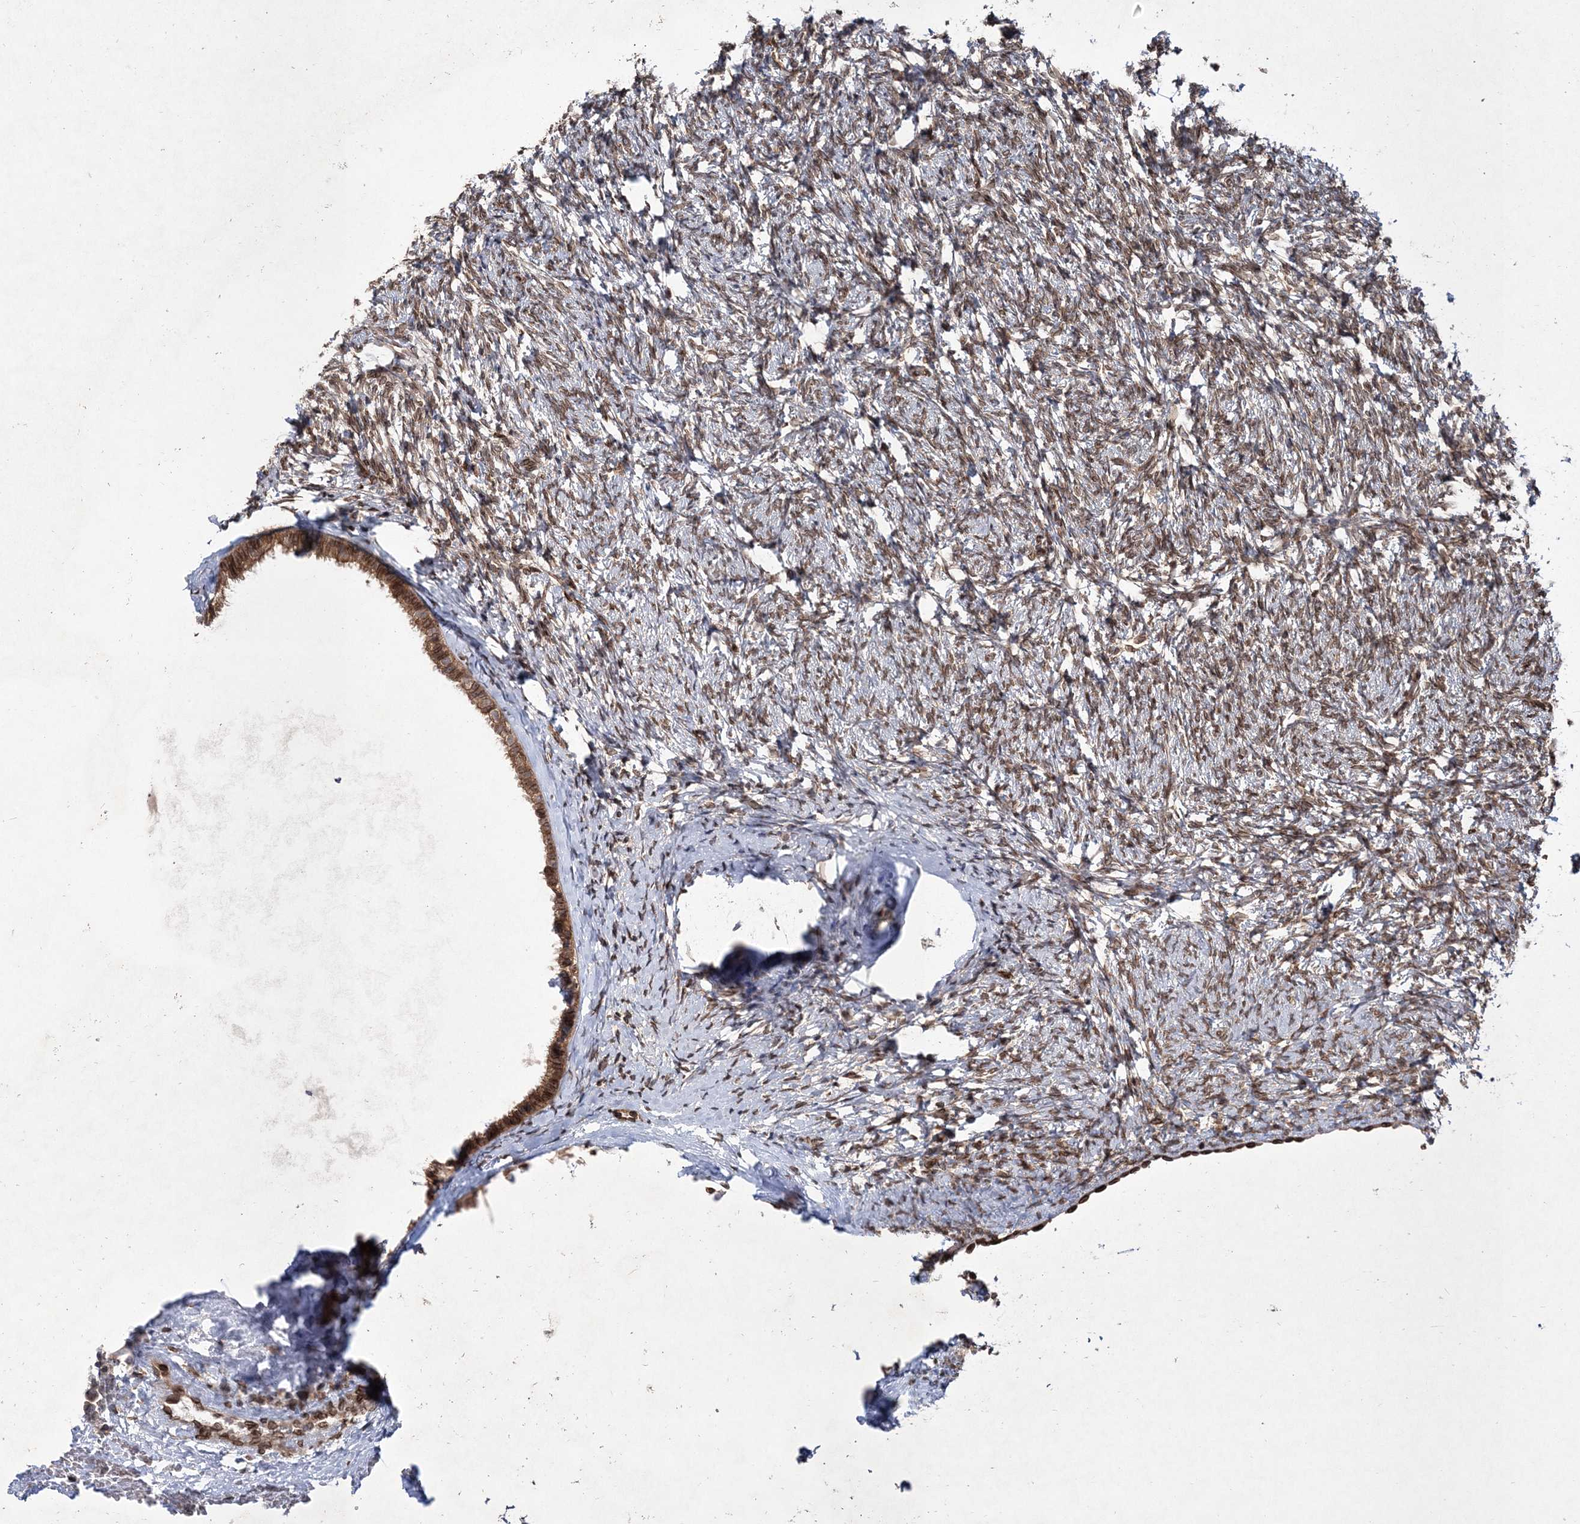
{"staining": {"intensity": "moderate", "quantity": ">75%", "location": "nuclear"}, "tissue": "ovary", "cell_type": "Ovarian stroma cells", "image_type": "normal", "snomed": [{"axis": "morphology", "description": "Normal tissue, NOS"}, {"axis": "topography", "description": "Ovary"}], "caption": "Ovary stained for a protein reveals moderate nuclear positivity in ovarian stroma cells. Nuclei are stained in blue.", "gene": "DNAJC27", "patient": {"sex": "female", "age": 60}}